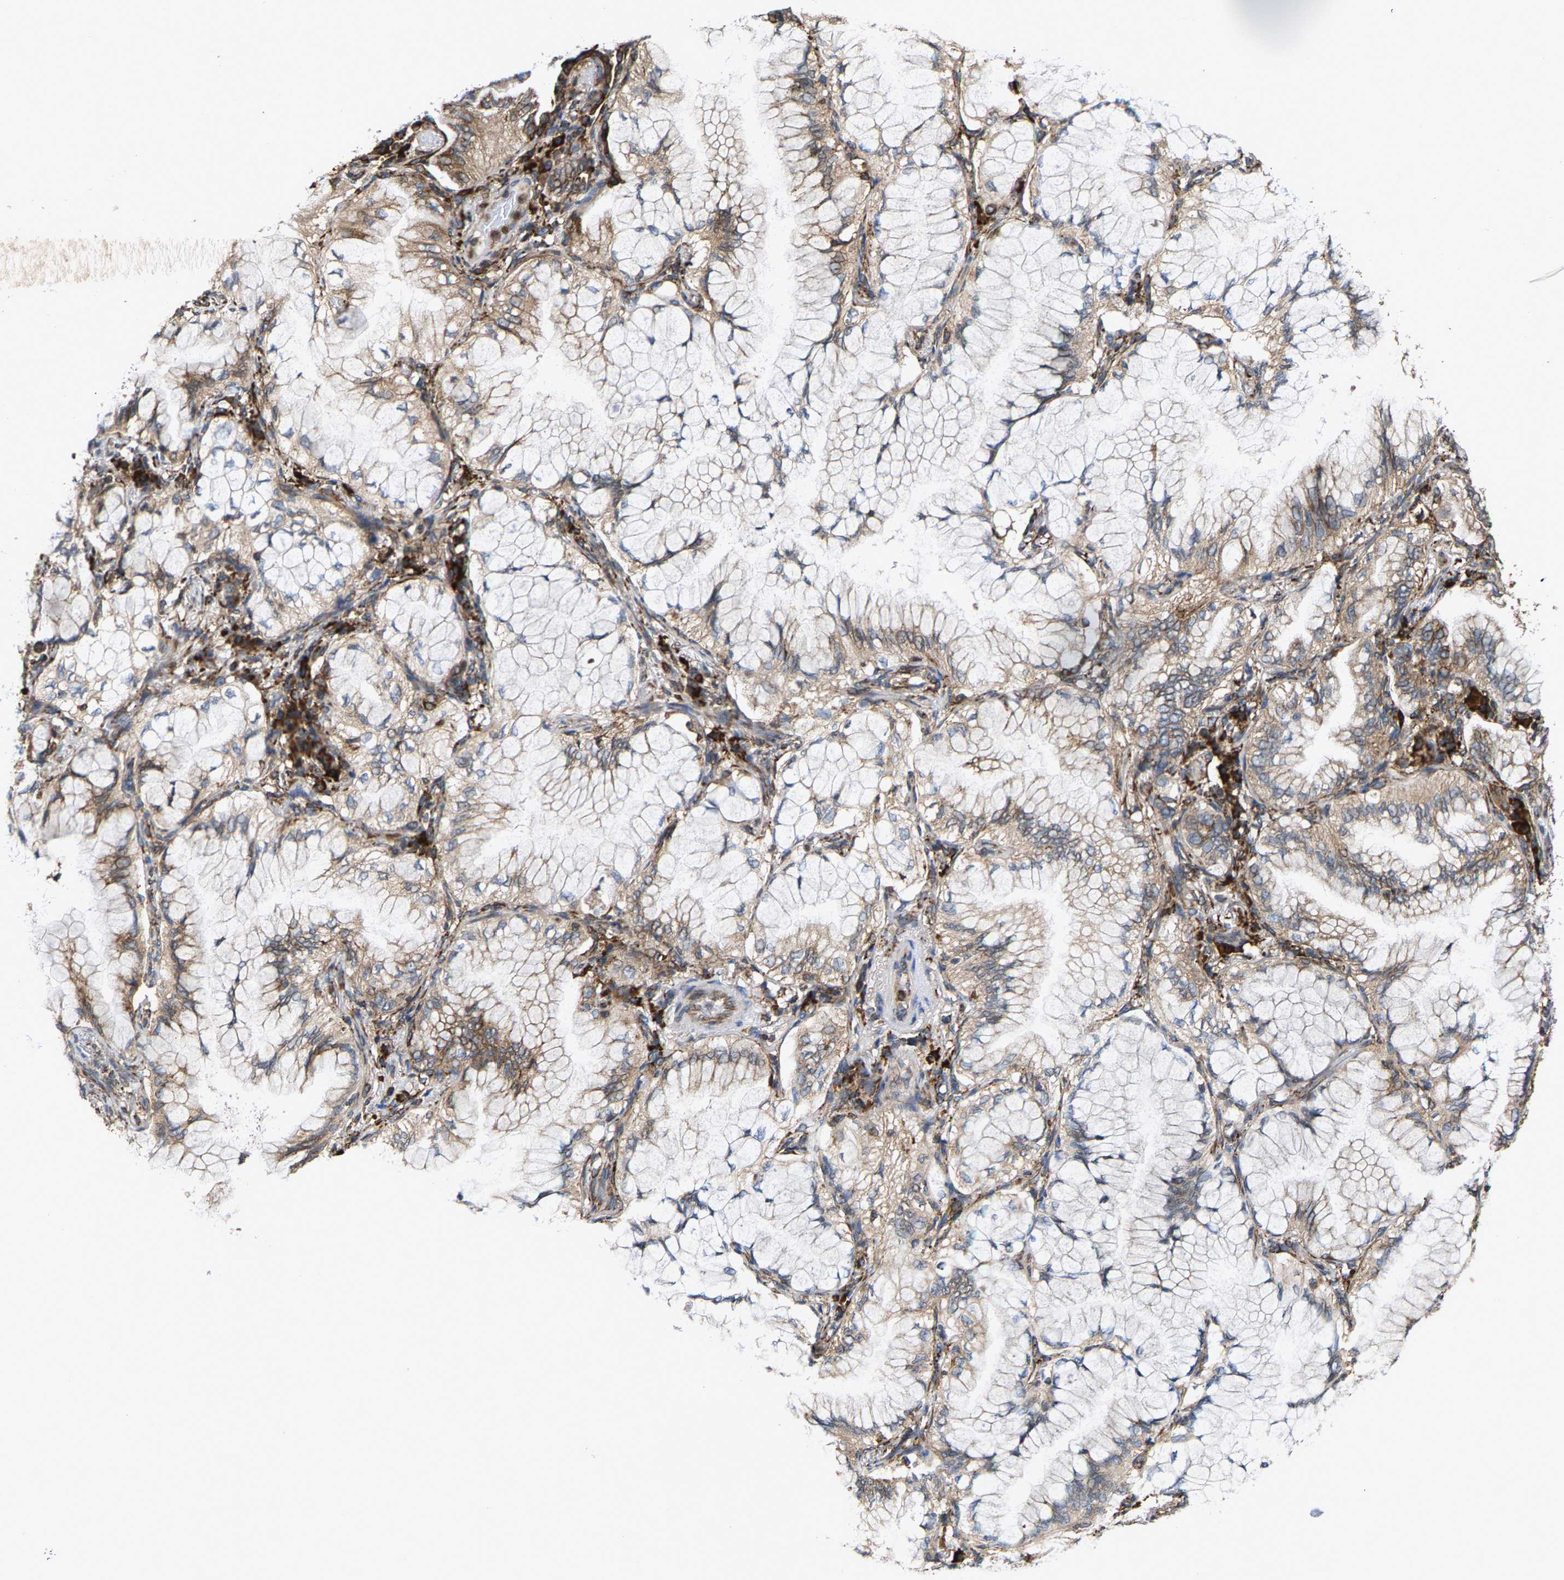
{"staining": {"intensity": "weak", "quantity": "25%-75%", "location": "cytoplasmic/membranous"}, "tissue": "lung cancer", "cell_type": "Tumor cells", "image_type": "cancer", "snomed": [{"axis": "morphology", "description": "Adenocarcinoma, NOS"}, {"axis": "topography", "description": "Lung"}], "caption": "Protein expression analysis of adenocarcinoma (lung) displays weak cytoplasmic/membranous staining in approximately 25%-75% of tumor cells.", "gene": "FGD3", "patient": {"sex": "female", "age": 70}}